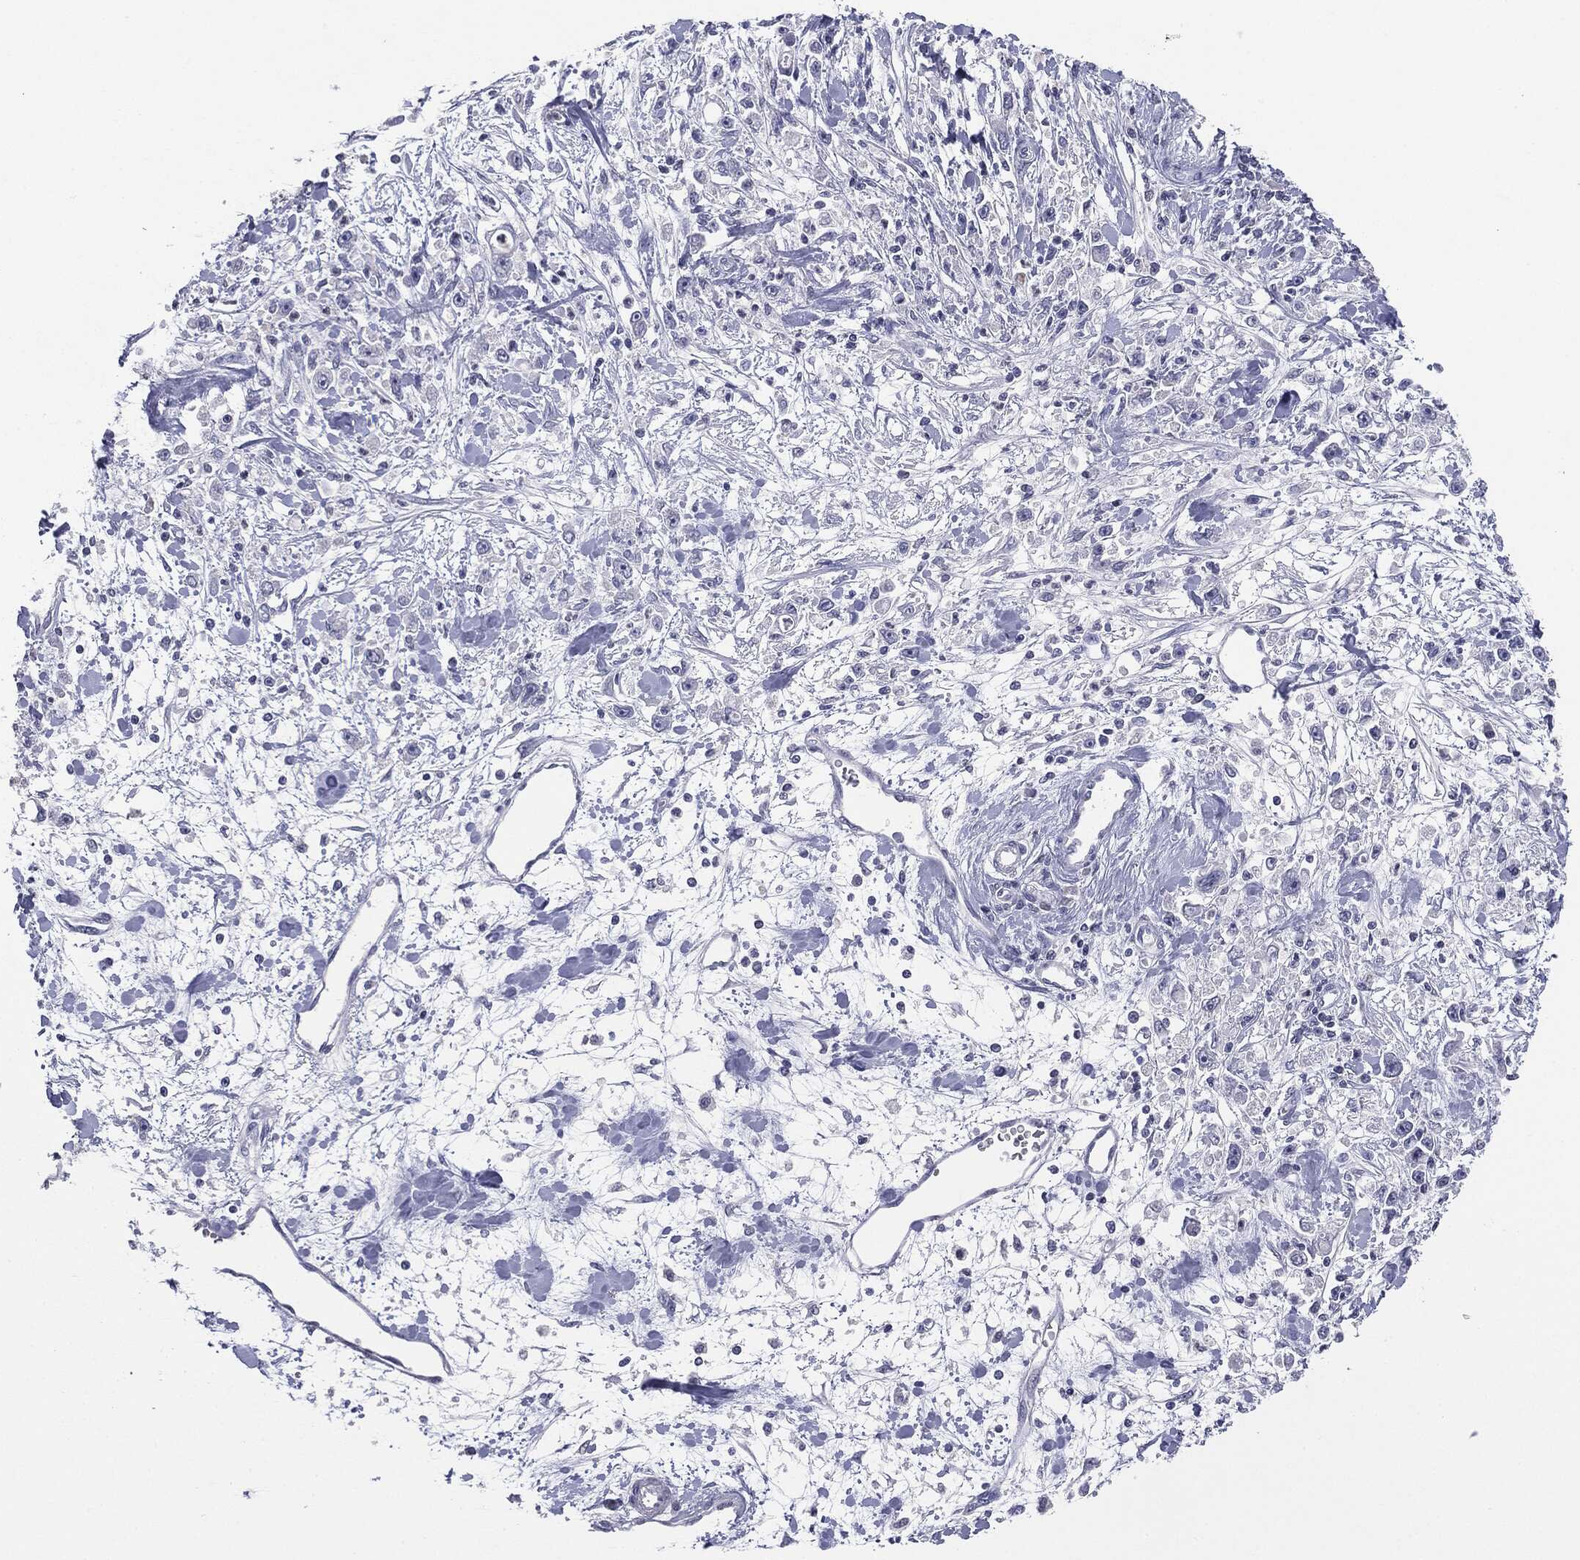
{"staining": {"intensity": "negative", "quantity": "none", "location": "none"}, "tissue": "stomach cancer", "cell_type": "Tumor cells", "image_type": "cancer", "snomed": [{"axis": "morphology", "description": "Adenocarcinoma, NOS"}, {"axis": "topography", "description": "Stomach"}], "caption": "Human stomach cancer stained for a protein using IHC shows no expression in tumor cells.", "gene": "SERPINB4", "patient": {"sex": "female", "age": 59}}